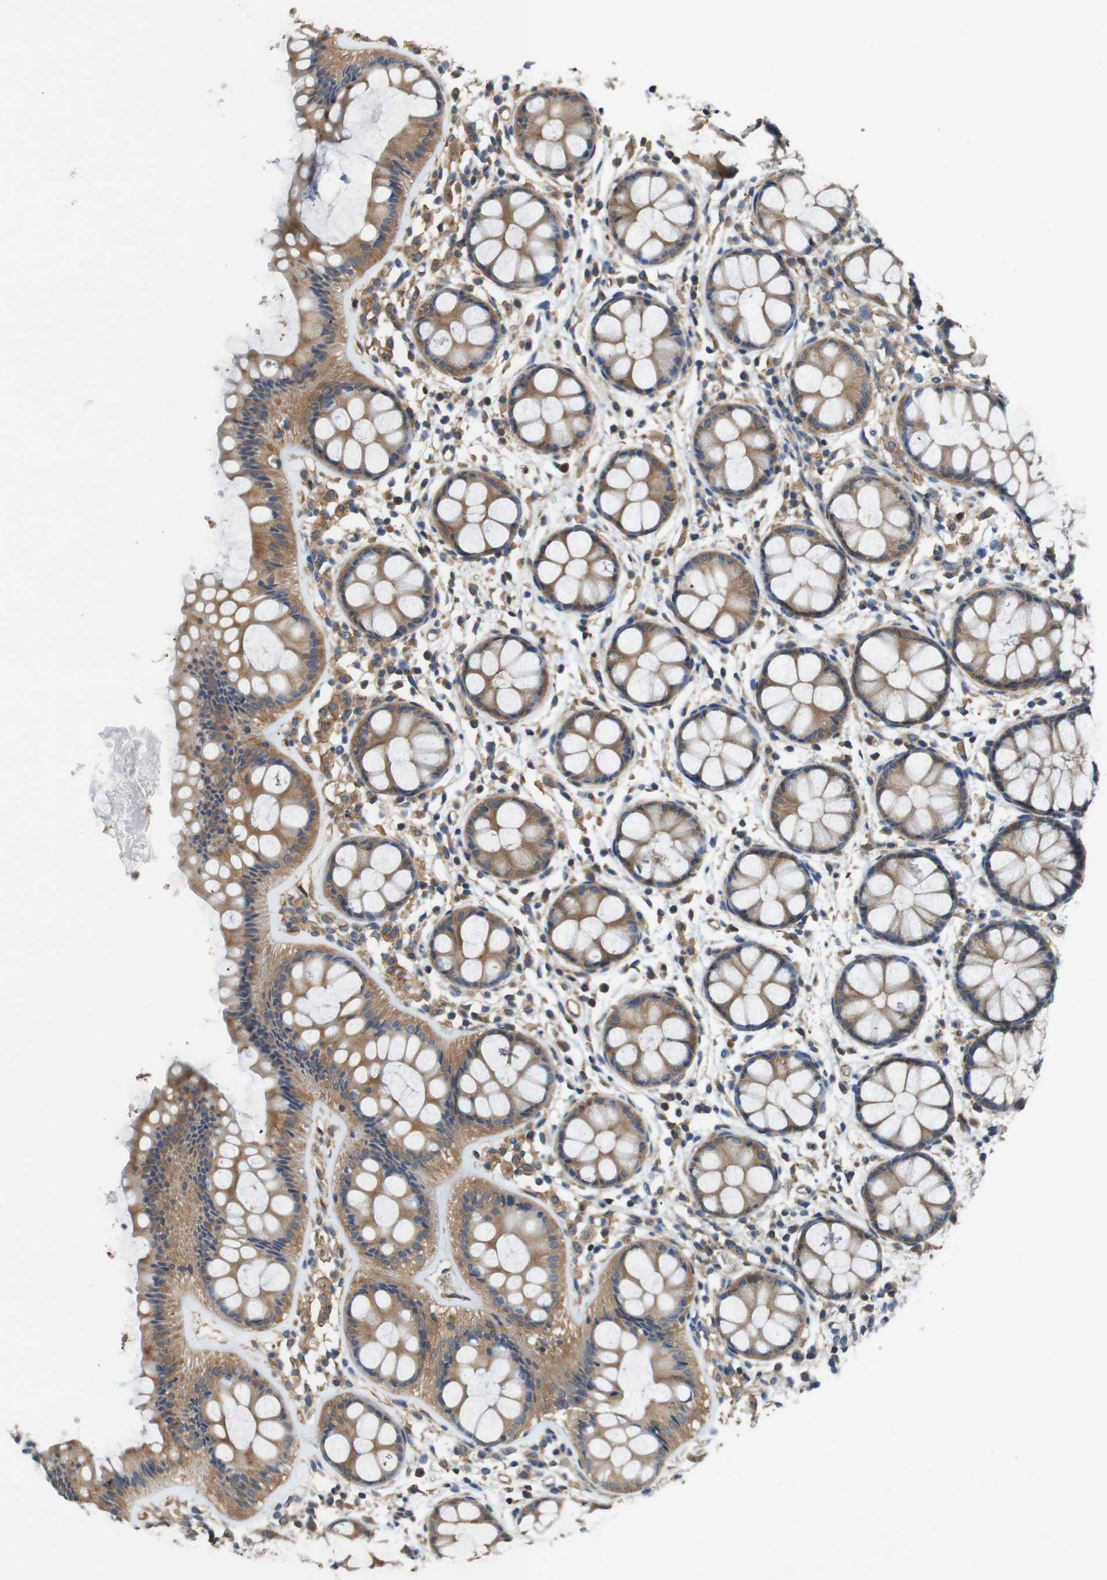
{"staining": {"intensity": "moderate", "quantity": ">75%", "location": "cytoplasmic/membranous"}, "tissue": "rectum", "cell_type": "Glandular cells", "image_type": "normal", "snomed": [{"axis": "morphology", "description": "Normal tissue, NOS"}, {"axis": "topography", "description": "Rectum"}], "caption": "A high-resolution histopathology image shows immunohistochemistry (IHC) staining of benign rectum, which displays moderate cytoplasmic/membranous expression in about >75% of glandular cells. The staining was performed using DAB (3,3'-diaminobenzidine), with brown indicating positive protein expression. Nuclei are stained blue with hematoxylin.", "gene": "DCTN1", "patient": {"sex": "female", "age": 66}}